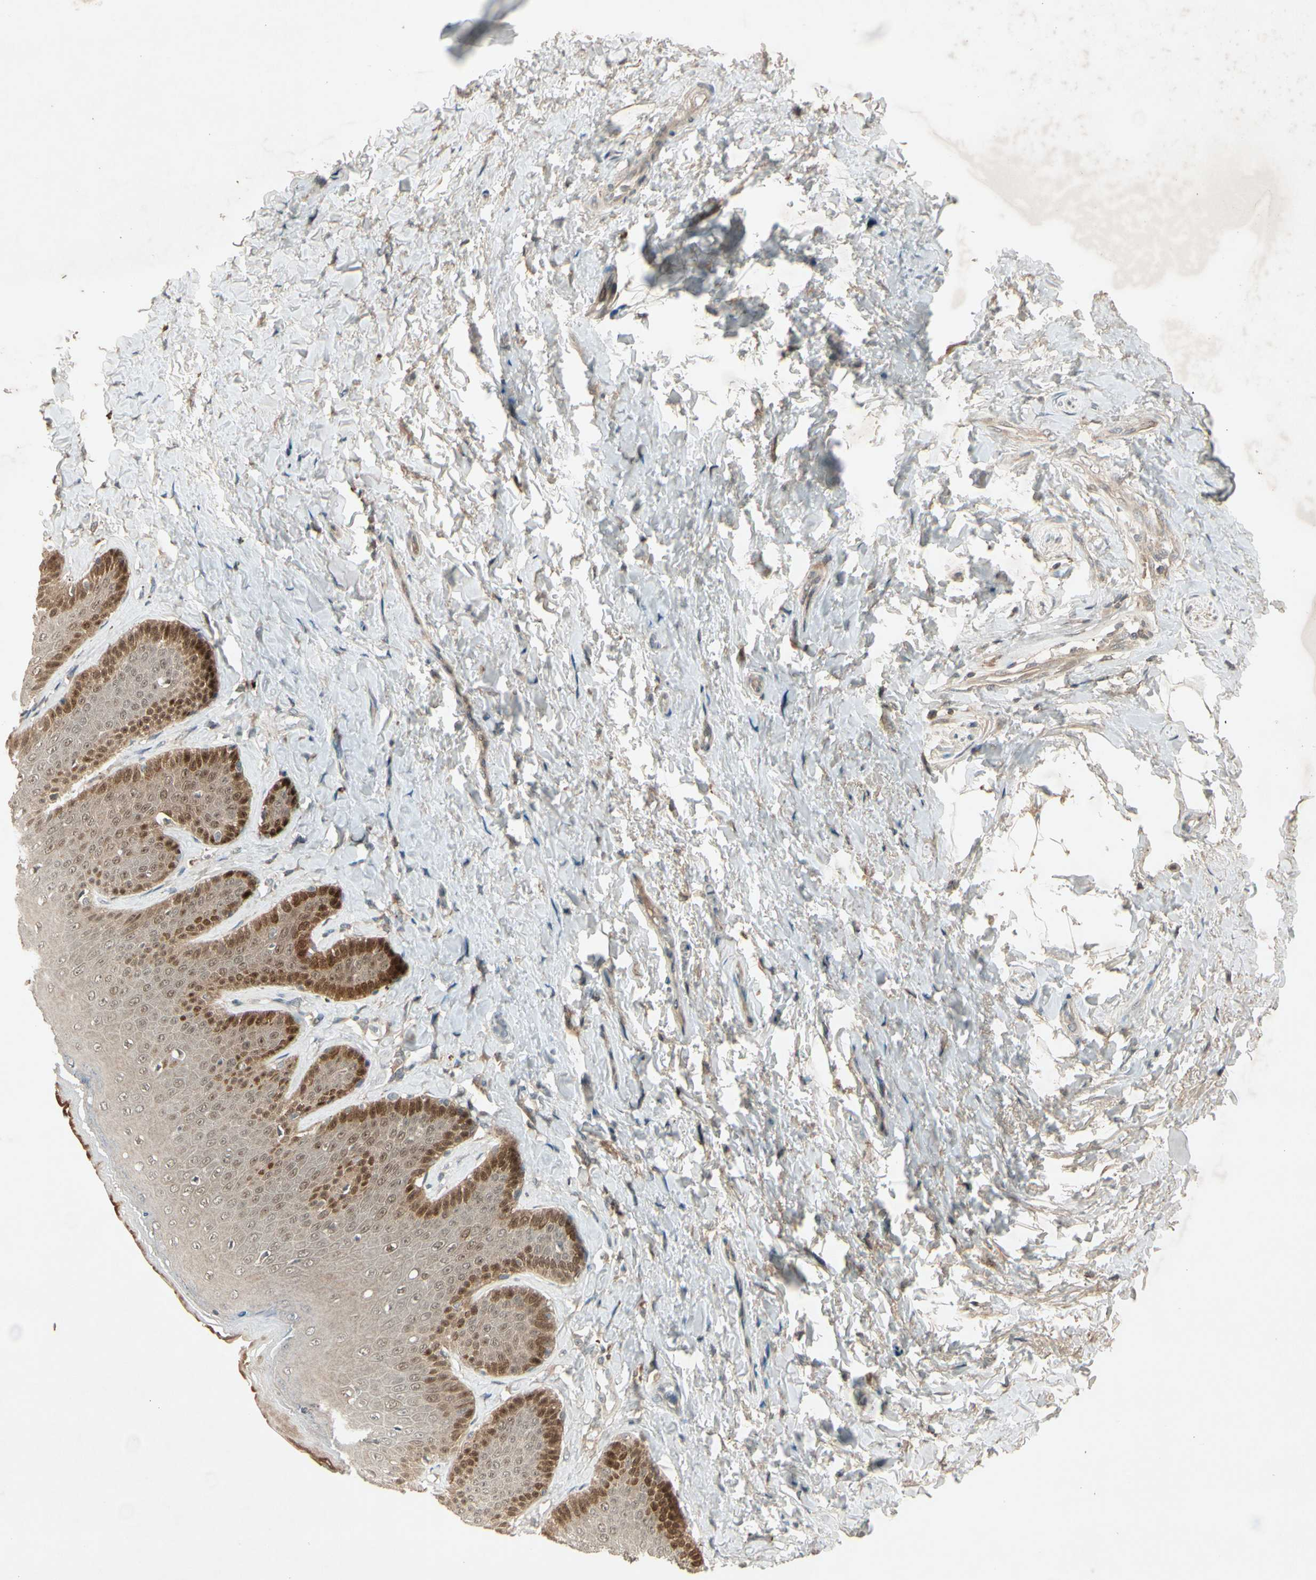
{"staining": {"intensity": "strong", "quantity": ">75%", "location": "cytoplasmic/membranous"}, "tissue": "skin", "cell_type": "Epidermal cells", "image_type": "normal", "snomed": [{"axis": "morphology", "description": "Normal tissue, NOS"}, {"axis": "topography", "description": "Anal"}], "caption": "A photomicrograph showing strong cytoplasmic/membranous staining in about >75% of epidermal cells in benign skin, as visualized by brown immunohistochemical staining.", "gene": "FHDC1", "patient": {"sex": "male", "age": 69}}